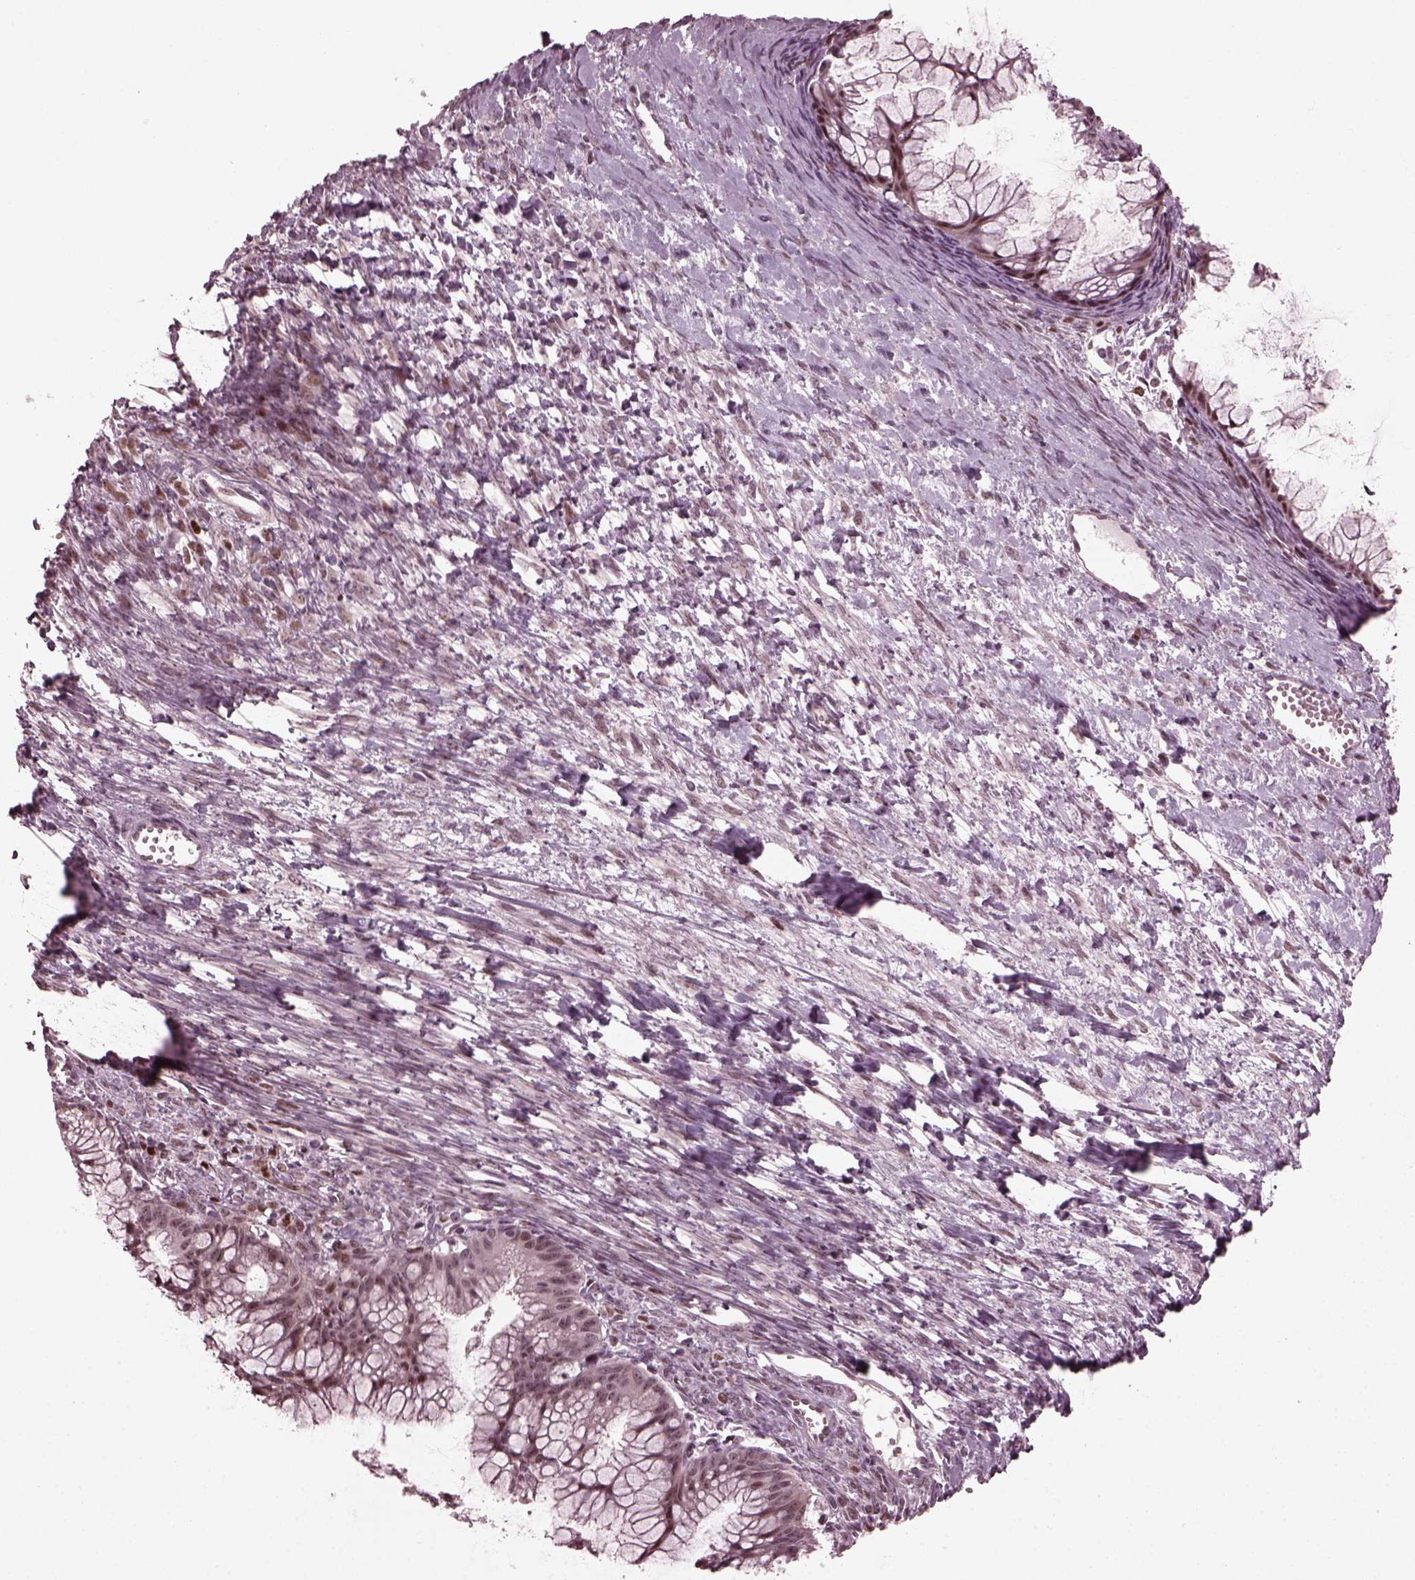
{"staining": {"intensity": "moderate", "quantity": "<25%", "location": "nuclear"}, "tissue": "ovarian cancer", "cell_type": "Tumor cells", "image_type": "cancer", "snomed": [{"axis": "morphology", "description": "Cystadenocarcinoma, mucinous, NOS"}, {"axis": "topography", "description": "Ovary"}], "caption": "The photomicrograph shows immunohistochemical staining of ovarian cancer (mucinous cystadenocarcinoma). There is moderate nuclear positivity is identified in about <25% of tumor cells.", "gene": "TRIB3", "patient": {"sex": "female", "age": 41}}